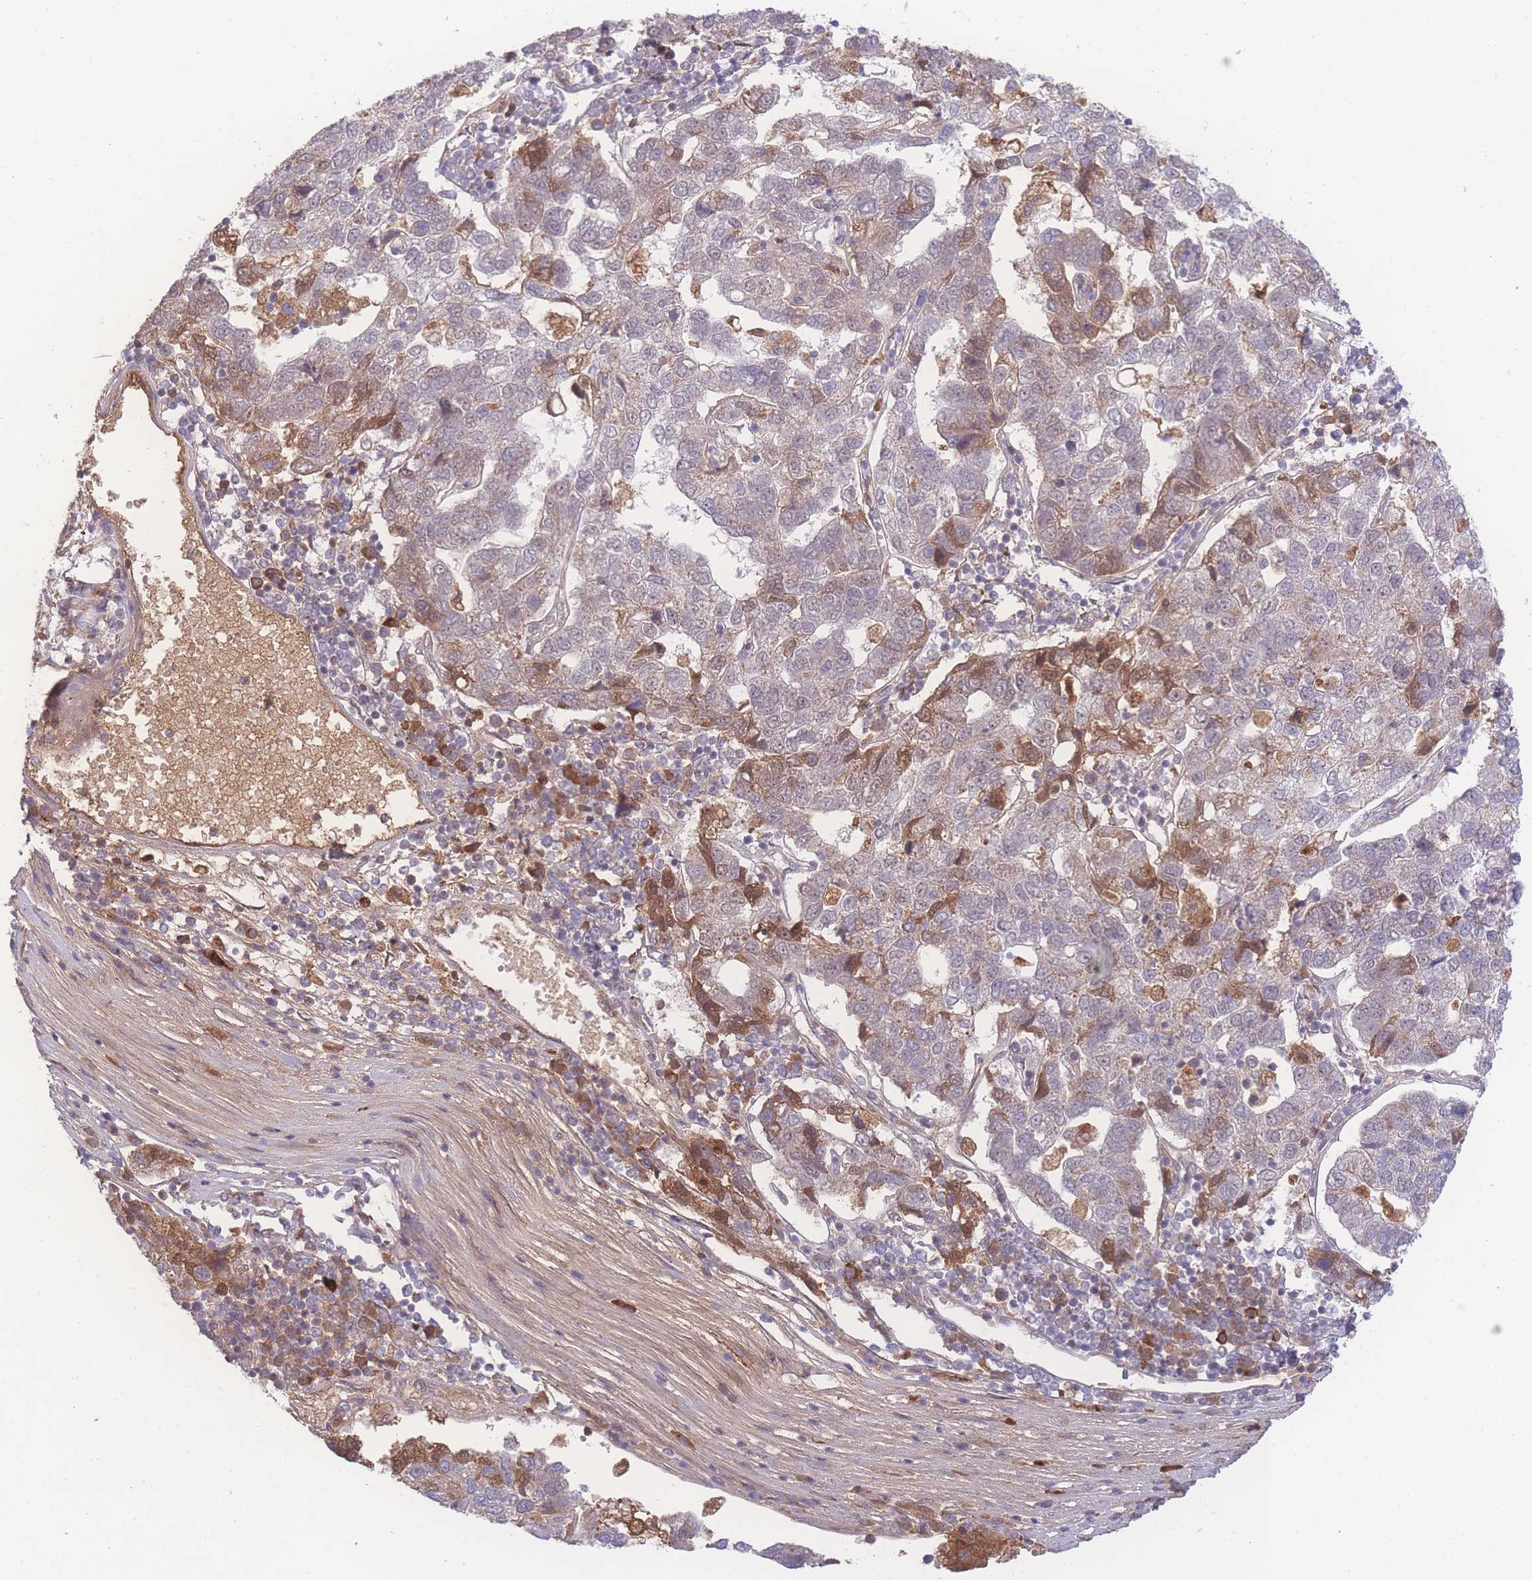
{"staining": {"intensity": "moderate", "quantity": "<25%", "location": "cytoplasmic/membranous"}, "tissue": "pancreatic cancer", "cell_type": "Tumor cells", "image_type": "cancer", "snomed": [{"axis": "morphology", "description": "Adenocarcinoma, NOS"}, {"axis": "topography", "description": "Pancreas"}], "caption": "Immunohistochemical staining of pancreatic cancer displays low levels of moderate cytoplasmic/membranous staining in about <25% of tumor cells.", "gene": "RAVER1", "patient": {"sex": "female", "age": 61}}